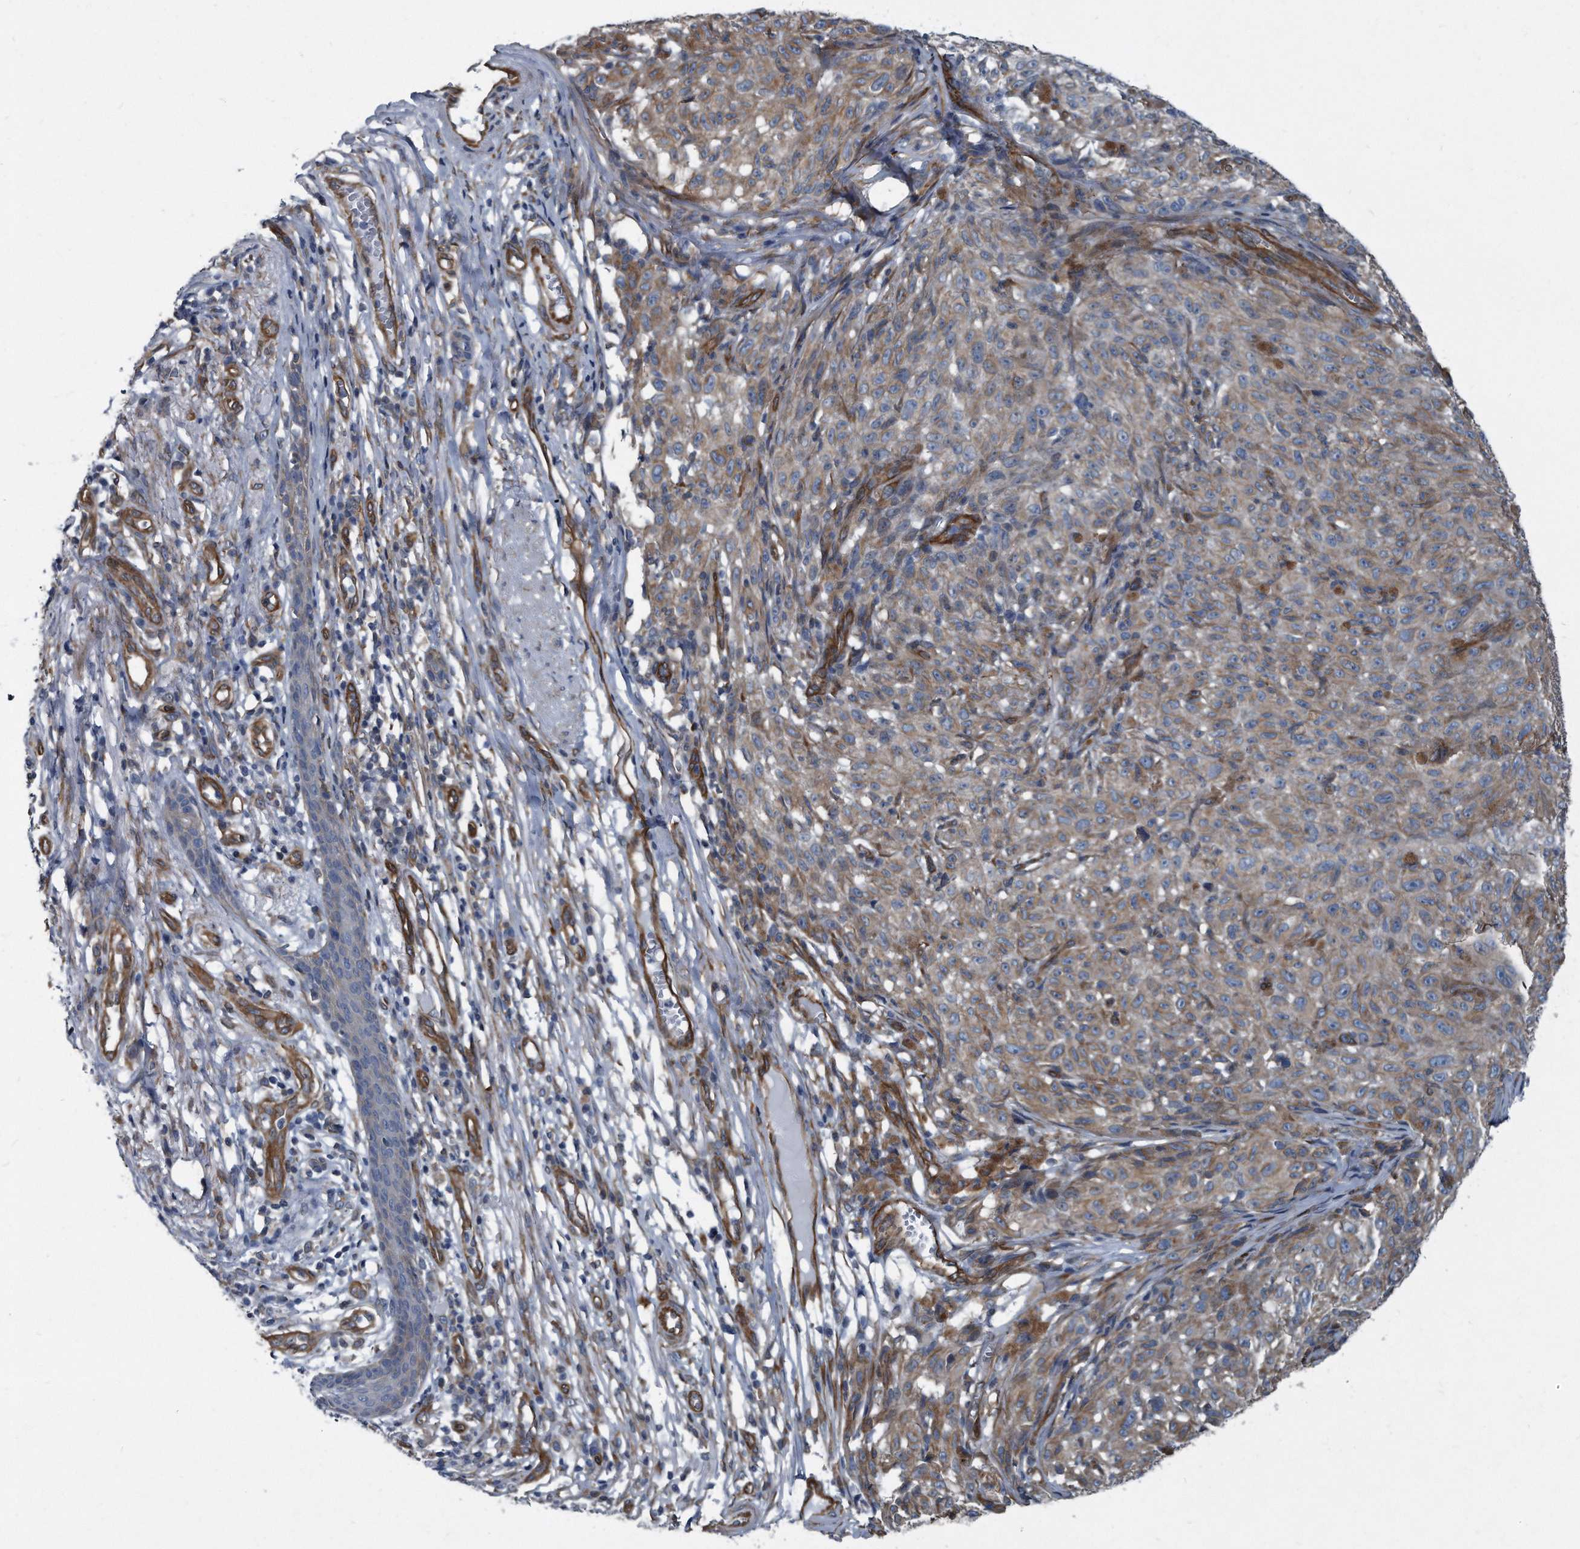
{"staining": {"intensity": "weak", "quantity": ">75%", "location": "cytoplasmic/membranous"}, "tissue": "melanoma", "cell_type": "Tumor cells", "image_type": "cancer", "snomed": [{"axis": "morphology", "description": "Malignant melanoma, NOS"}, {"axis": "topography", "description": "Skin"}], "caption": "Brown immunohistochemical staining in malignant melanoma displays weak cytoplasmic/membranous expression in approximately >75% of tumor cells. (DAB IHC, brown staining for protein, blue staining for nuclei).", "gene": "PLEC", "patient": {"sex": "female", "age": 82}}